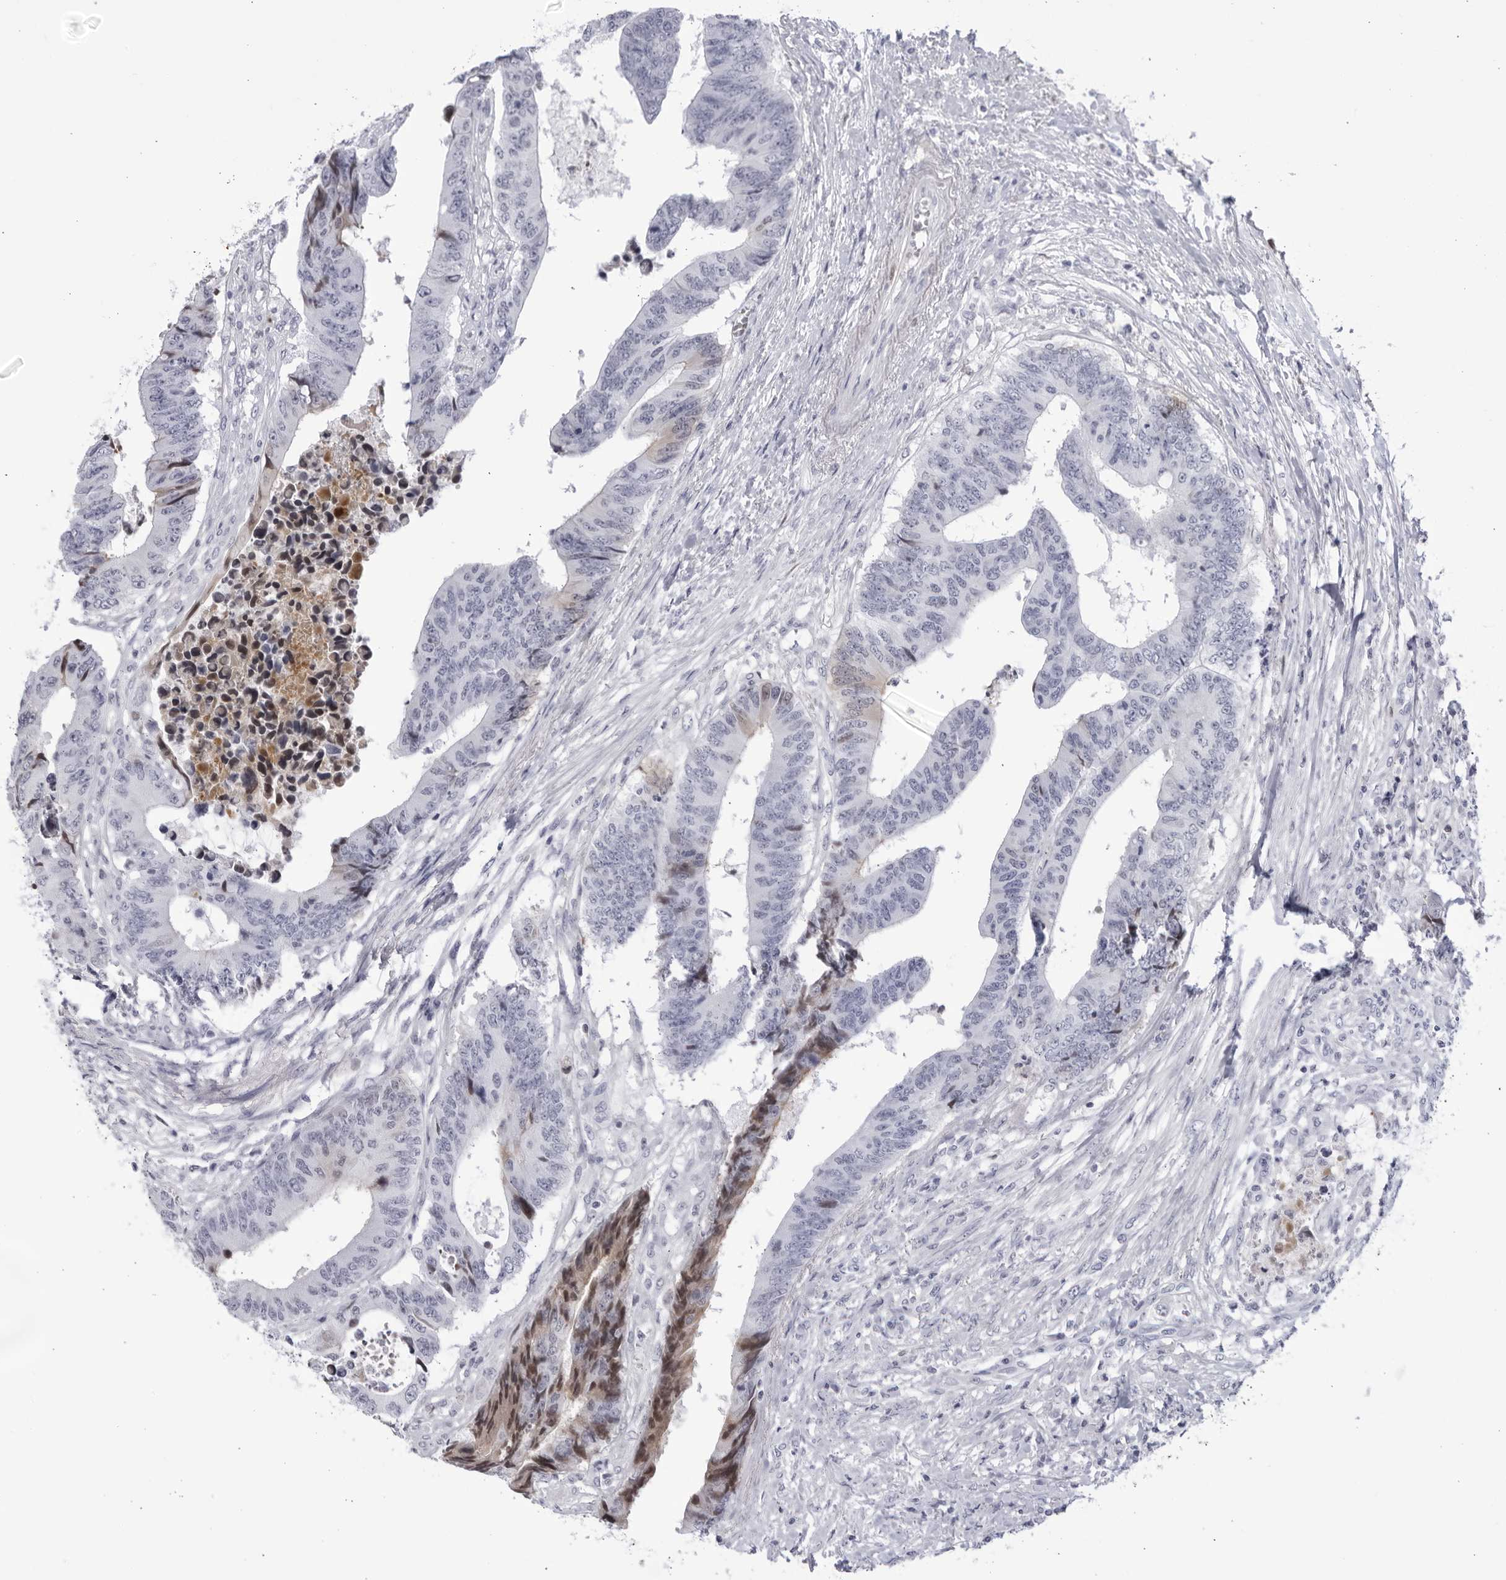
{"staining": {"intensity": "moderate", "quantity": "<25%", "location": "nuclear"}, "tissue": "colorectal cancer", "cell_type": "Tumor cells", "image_type": "cancer", "snomed": [{"axis": "morphology", "description": "Adenocarcinoma, NOS"}, {"axis": "topography", "description": "Rectum"}], "caption": "Immunohistochemistry of colorectal cancer demonstrates low levels of moderate nuclear positivity in approximately <25% of tumor cells. The staining was performed using DAB (3,3'-diaminobenzidine), with brown indicating positive protein expression. Nuclei are stained blue with hematoxylin.", "gene": "CNBD1", "patient": {"sex": "male", "age": 84}}